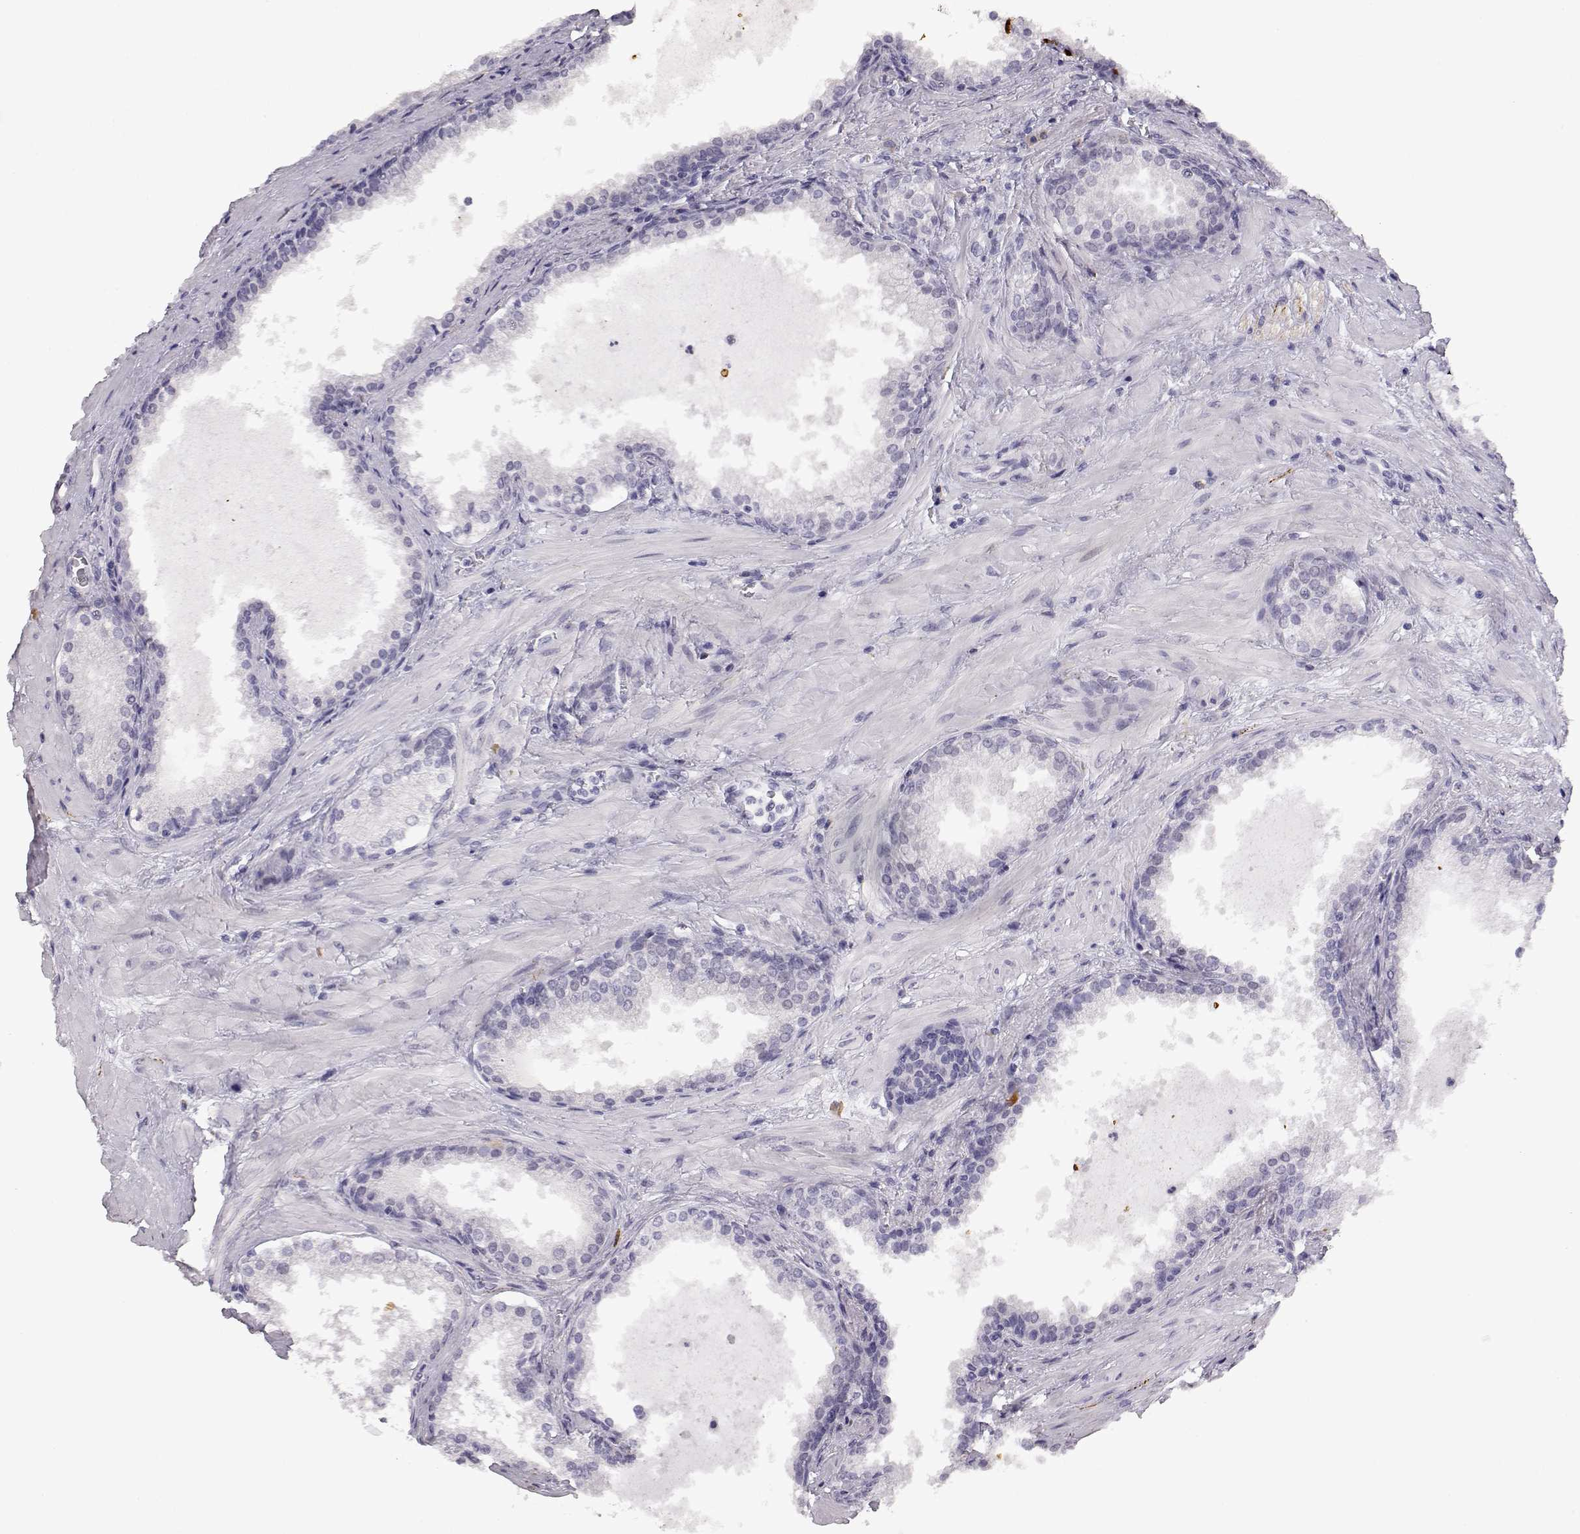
{"staining": {"intensity": "negative", "quantity": "none", "location": "none"}, "tissue": "prostate cancer", "cell_type": "Tumor cells", "image_type": "cancer", "snomed": [{"axis": "morphology", "description": "Adenocarcinoma, Low grade"}, {"axis": "topography", "description": "Prostate"}], "caption": "Immunohistochemistry photomicrograph of neoplastic tissue: prostate cancer (adenocarcinoma (low-grade)) stained with DAB (3,3'-diaminobenzidine) displays no significant protein positivity in tumor cells.", "gene": "VGF", "patient": {"sex": "male", "age": 56}}